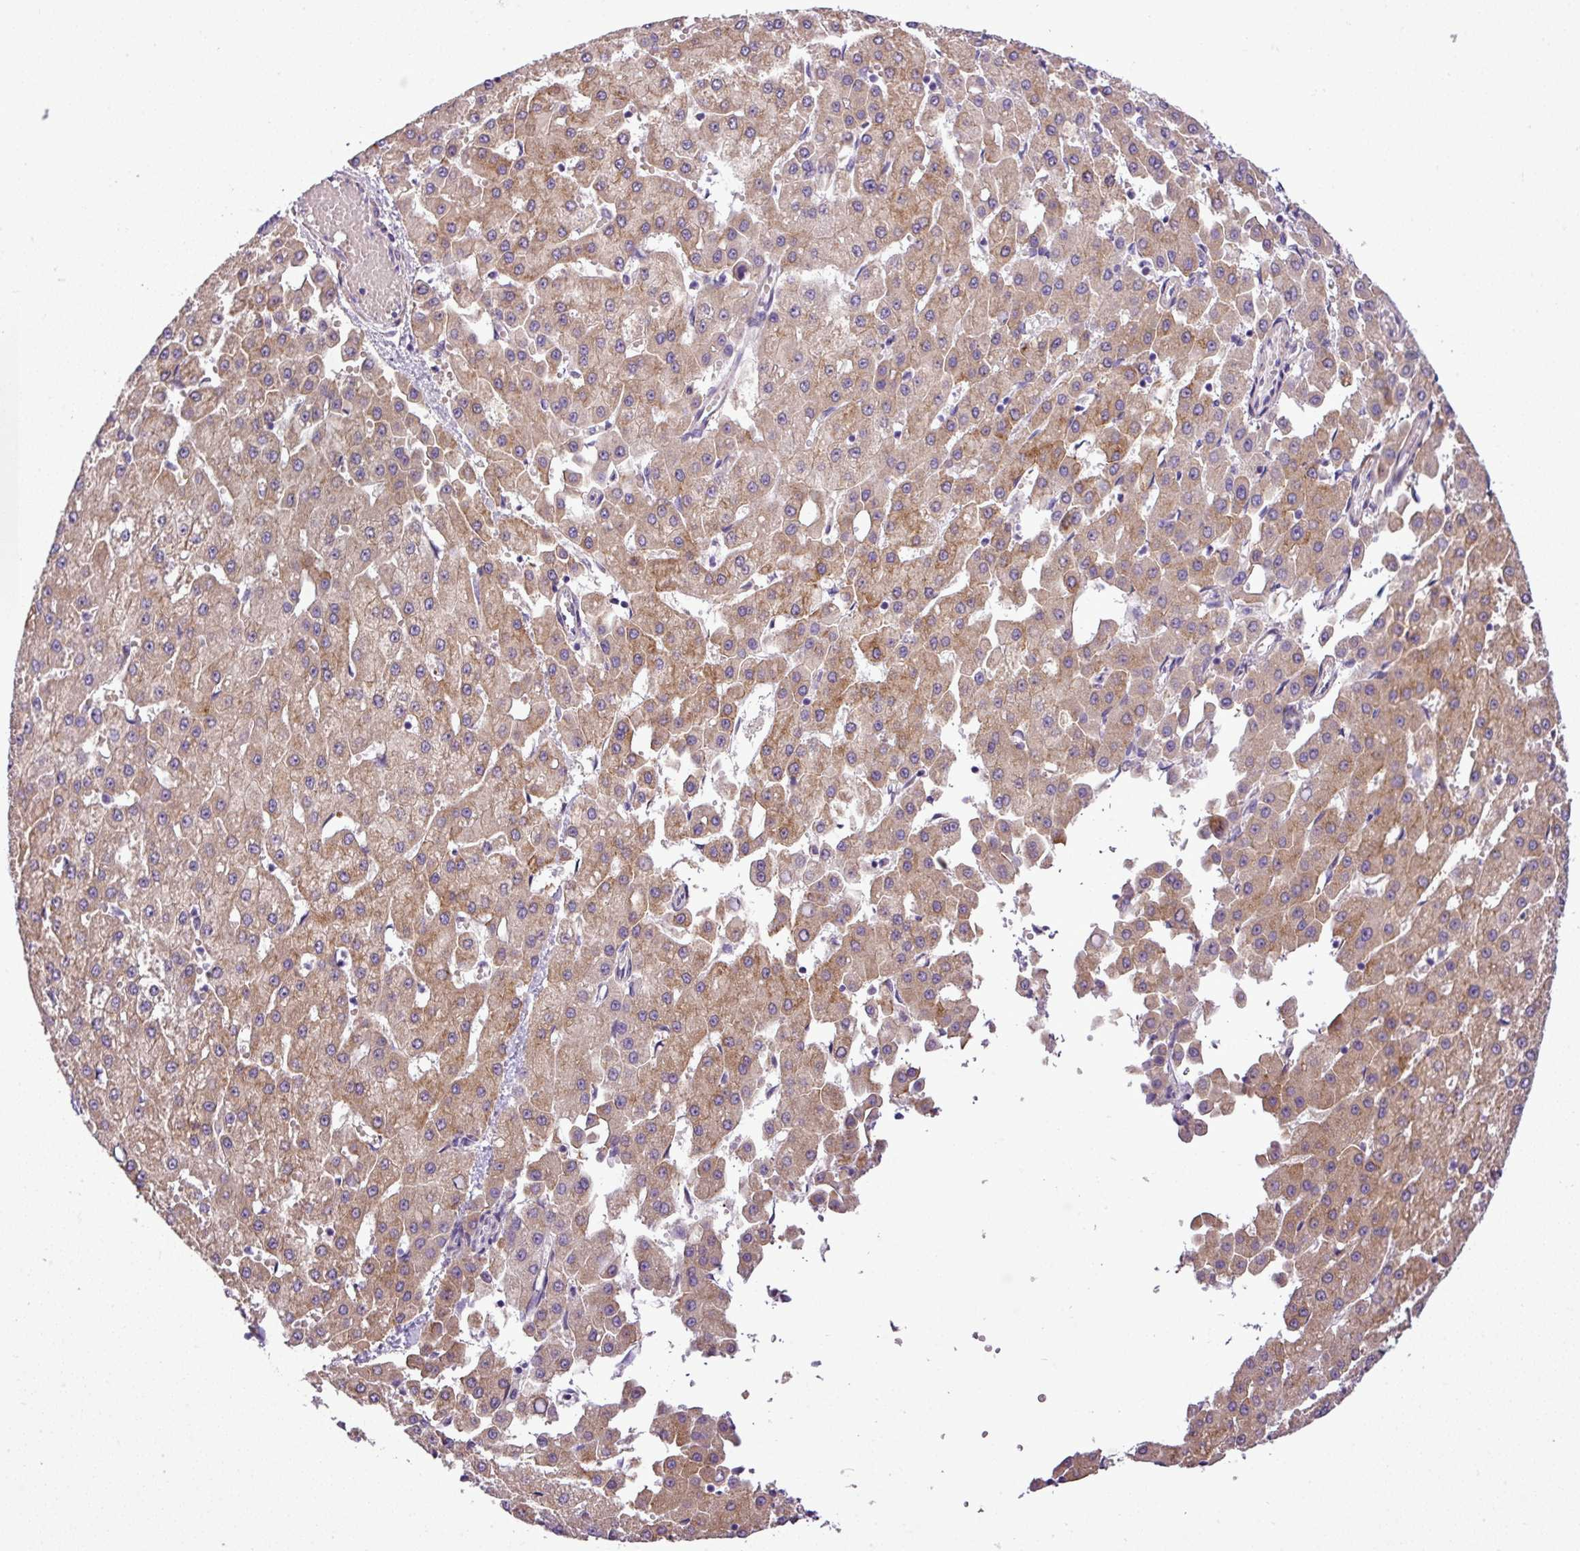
{"staining": {"intensity": "moderate", "quantity": ">75%", "location": "cytoplasmic/membranous"}, "tissue": "liver cancer", "cell_type": "Tumor cells", "image_type": "cancer", "snomed": [{"axis": "morphology", "description": "Carcinoma, Hepatocellular, NOS"}, {"axis": "topography", "description": "Liver"}], "caption": "Liver cancer stained with a brown dye exhibits moderate cytoplasmic/membranous positive staining in approximately >75% of tumor cells.", "gene": "MOCS3", "patient": {"sex": "male", "age": 47}}